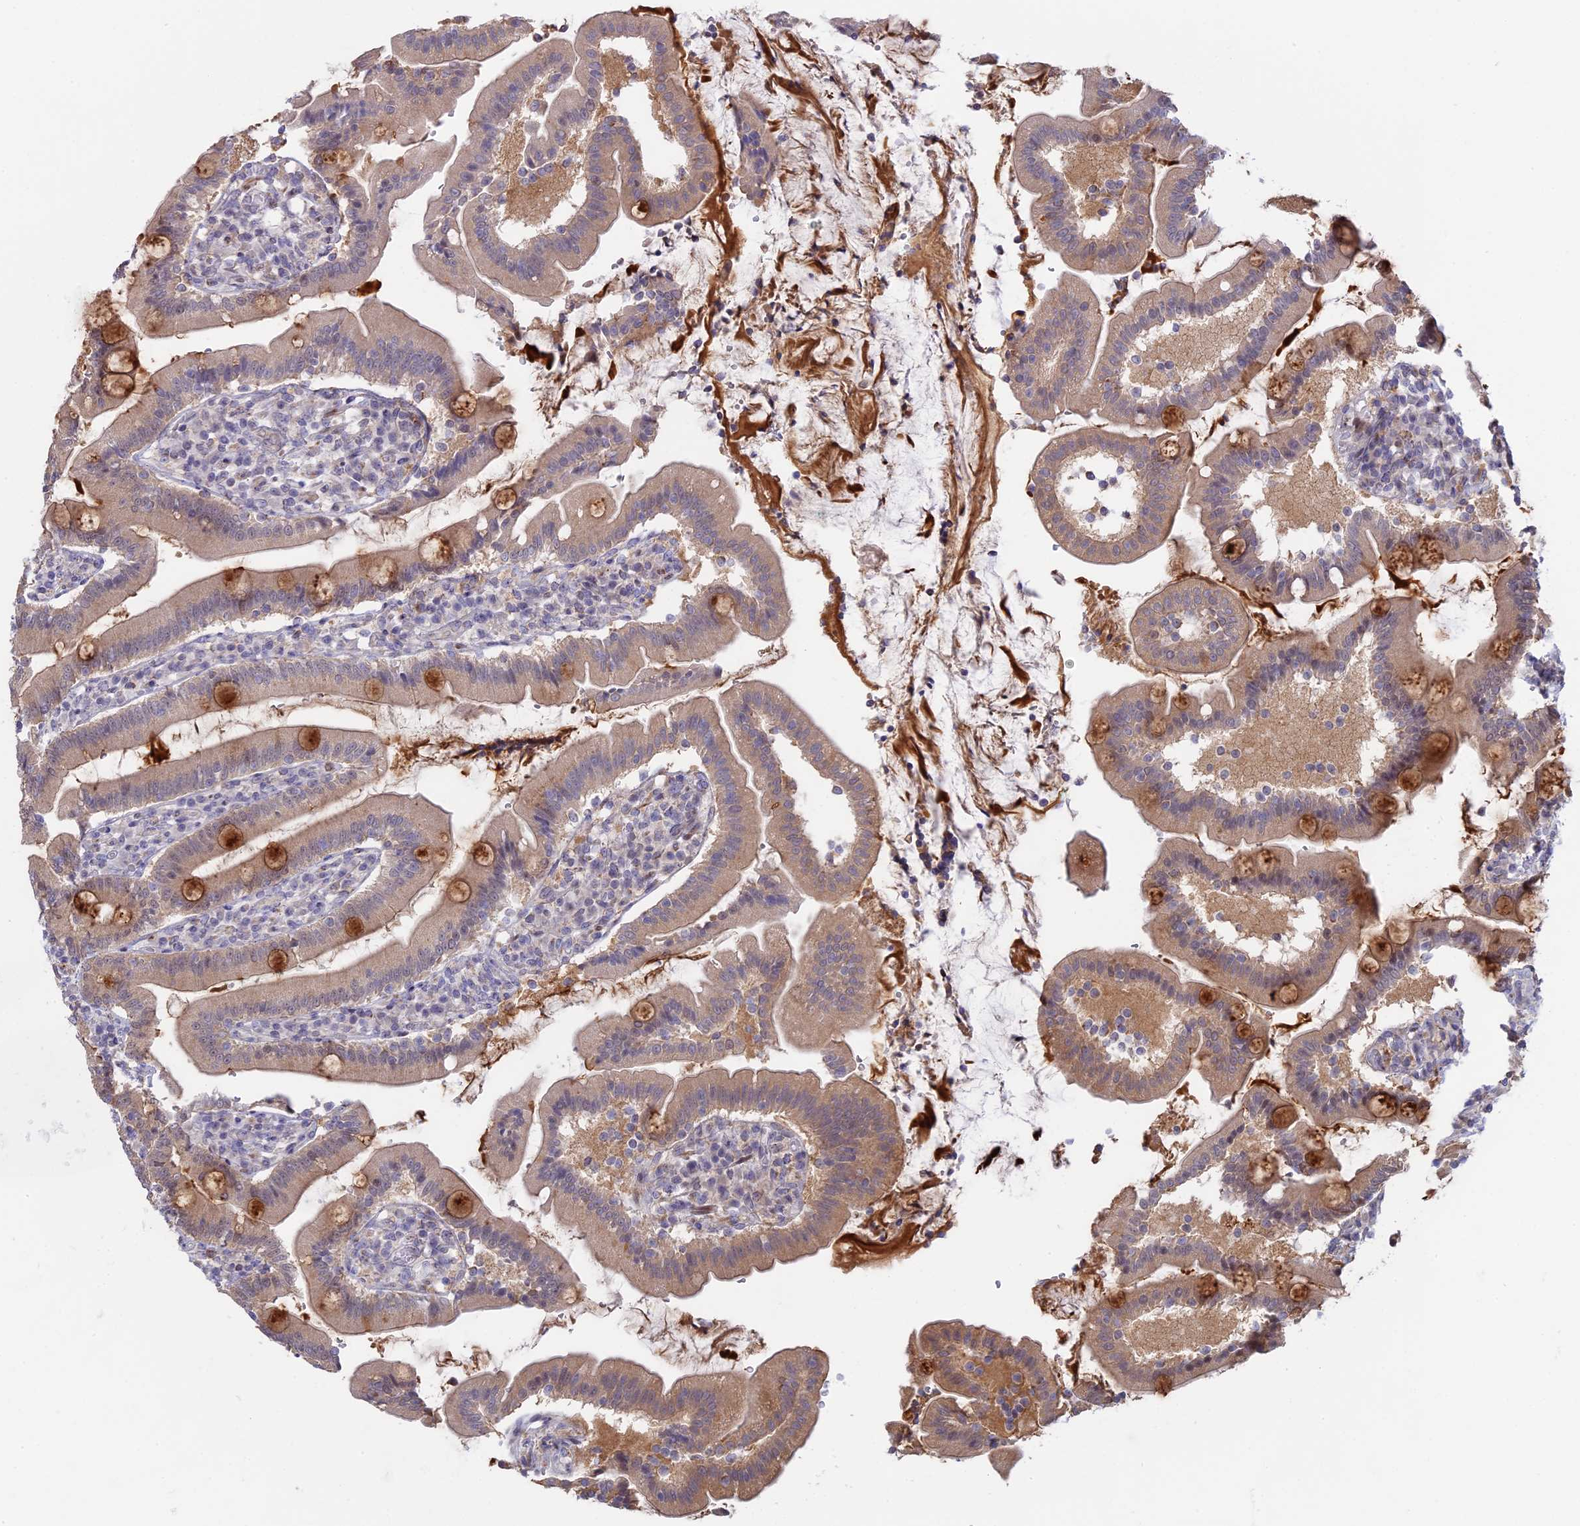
{"staining": {"intensity": "moderate", "quantity": "25%-75%", "location": "cytoplasmic/membranous"}, "tissue": "duodenum", "cell_type": "Glandular cells", "image_type": "normal", "snomed": [{"axis": "morphology", "description": "Normal tissue, NOS"}, {"axis": "topography", "description": "Duodenum"}], "caption": "Unremarkable duodenum was stained to show a protein in brown. There is medium levels of moderate cytoplasmic/membranous expression in about 25%-75% of glandular cells.", "gene": "GSKIP", "patient": {"sex": "female", "age": 67}}